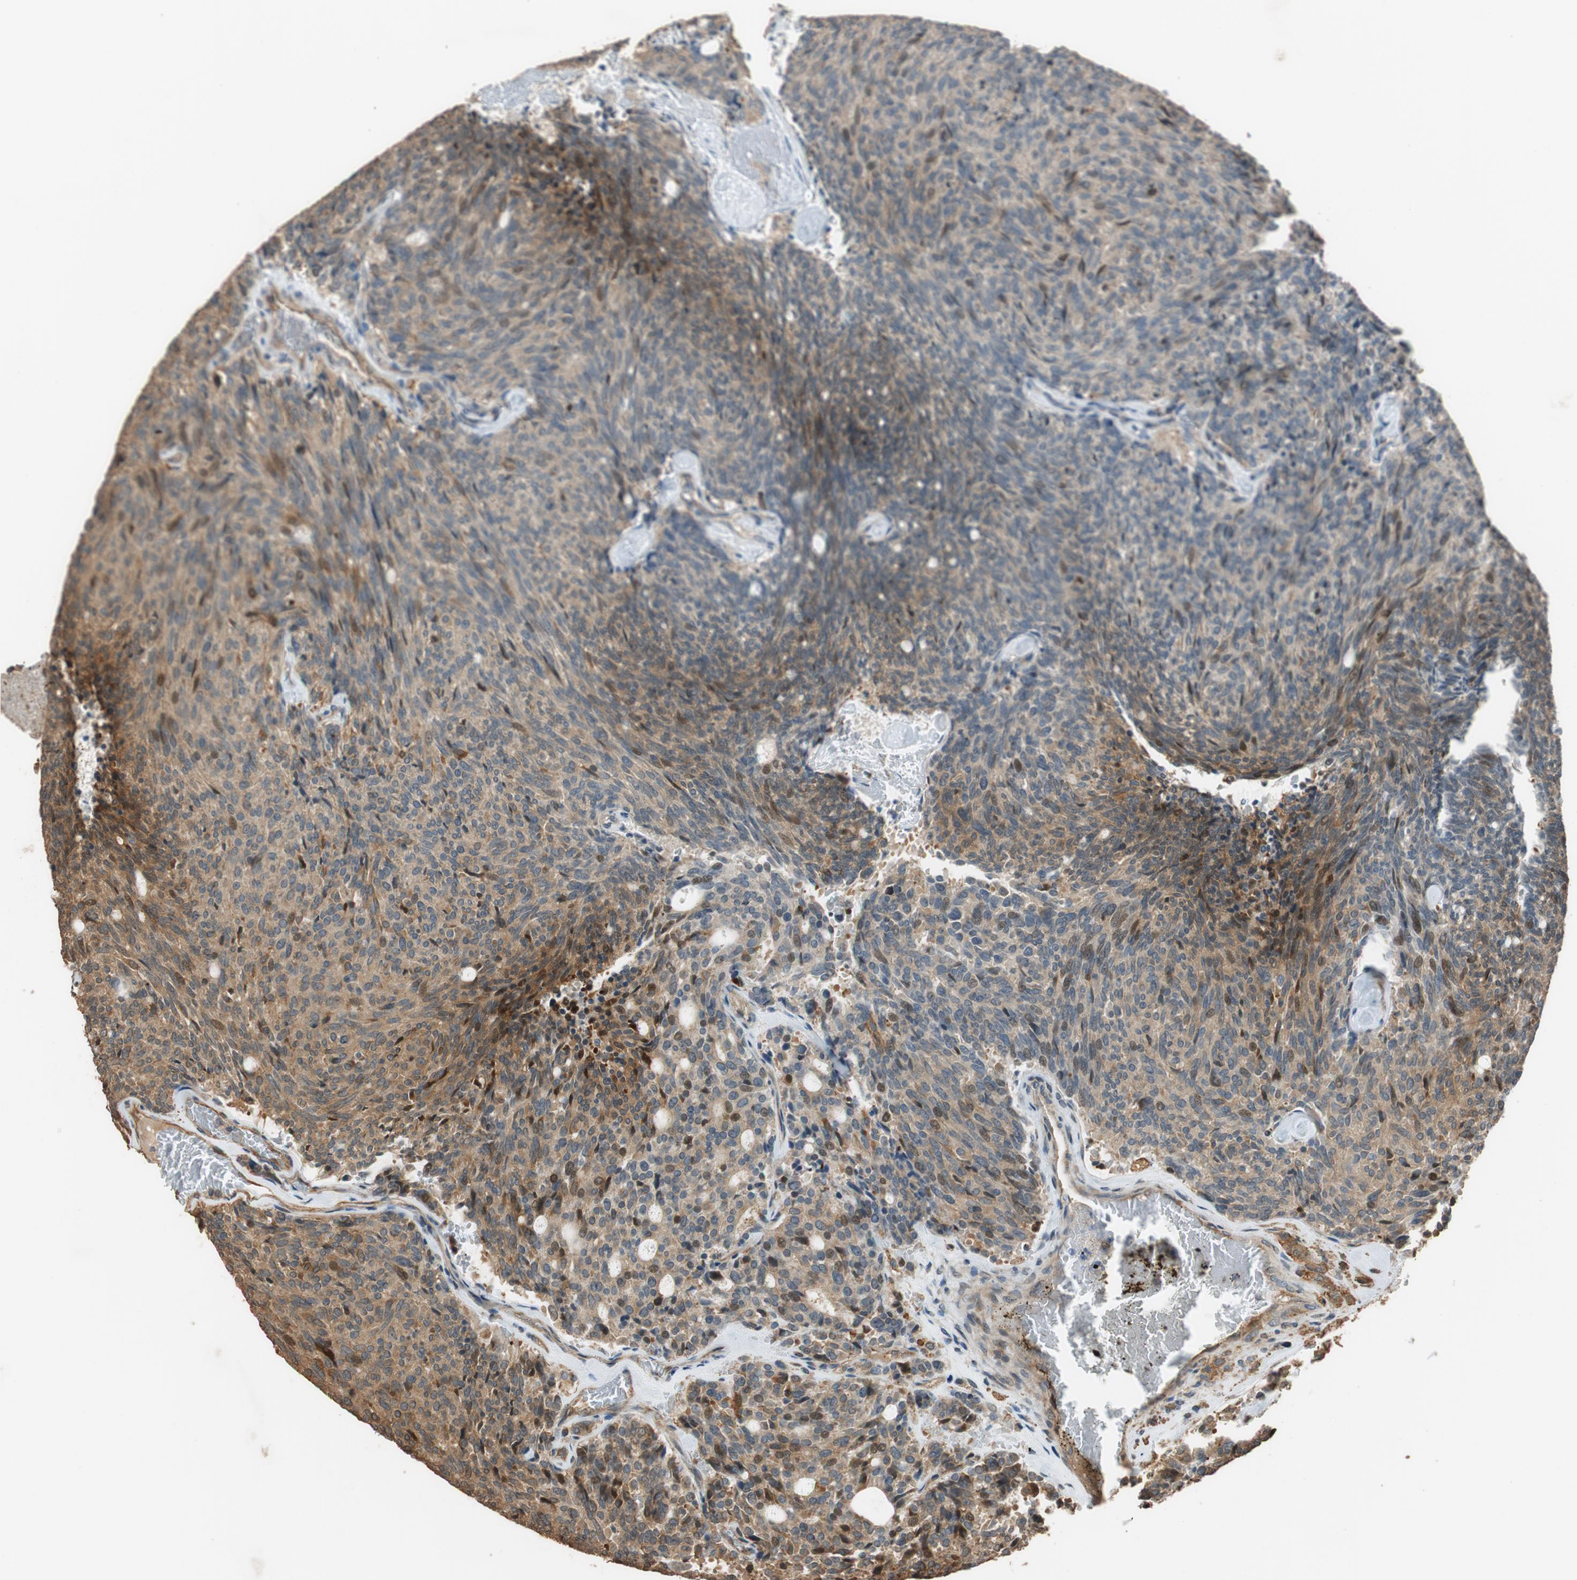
{"staining": {"intensity": "moderate", "quantity": "25%-75%", "location": "cytoplasmic/membranous,nuclear"}, "tissue": "carcinoid", "cell_type": "Tumor cells", "image_type": "cancer", "snomed": [{"axis": "morphology", "description": "Carcinoid, malignant, NOS"}, {"axis": "topography", "description": "Pancreas"}], "caption": "Protein staining demonstrates moderate cytoplasmic/membranous and nuclear positivity in approximately 25%-75% of tumor cells in carcinoid. The protein is stained brown, and the nuclei are stained in blue (DAB (3,3'-diaminobenzidine) IHC with brightfield microscopy, high magnification).", "gene": "MST1R", "patient": {"sex": "female", "age": 54}}